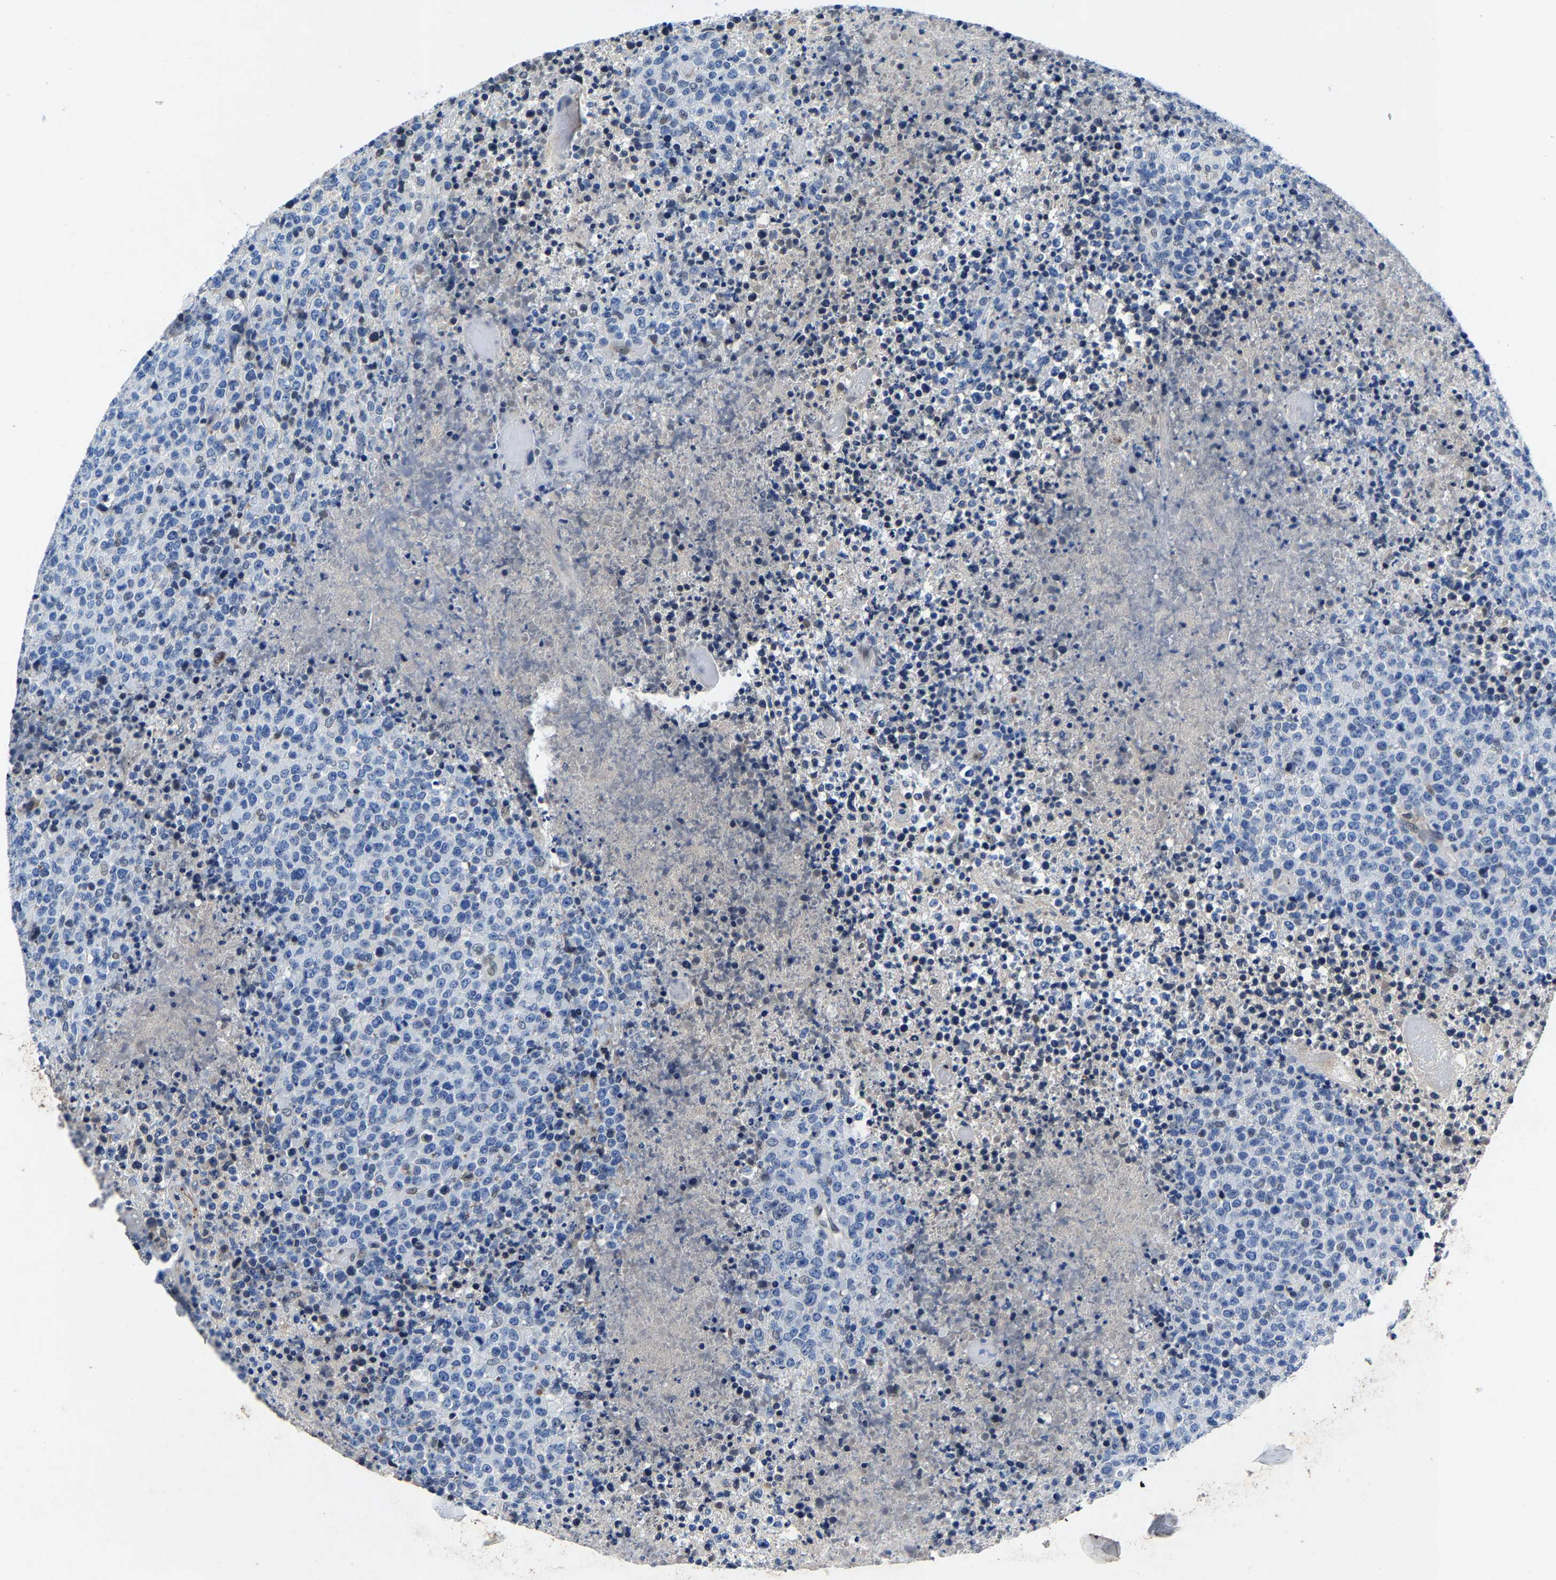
{"staining": {"intensity": "negative", "quantity": "none", "location": "none"}, "tissue": "lymphoma", "cell_type": "Tumor cells", "image_type": "cancer", "snomed": [{"axis": "morphology", "description": "Malignant lymphoma, non-Hodgkin's type, High grade"}, {"axis": "topography", "description": "Lymph node"}], "caption": "Tumor cells show no significant protein positivity in lymphoma.", "gene": "UBN2", "patient": {"sex": "male", "age": 13}}